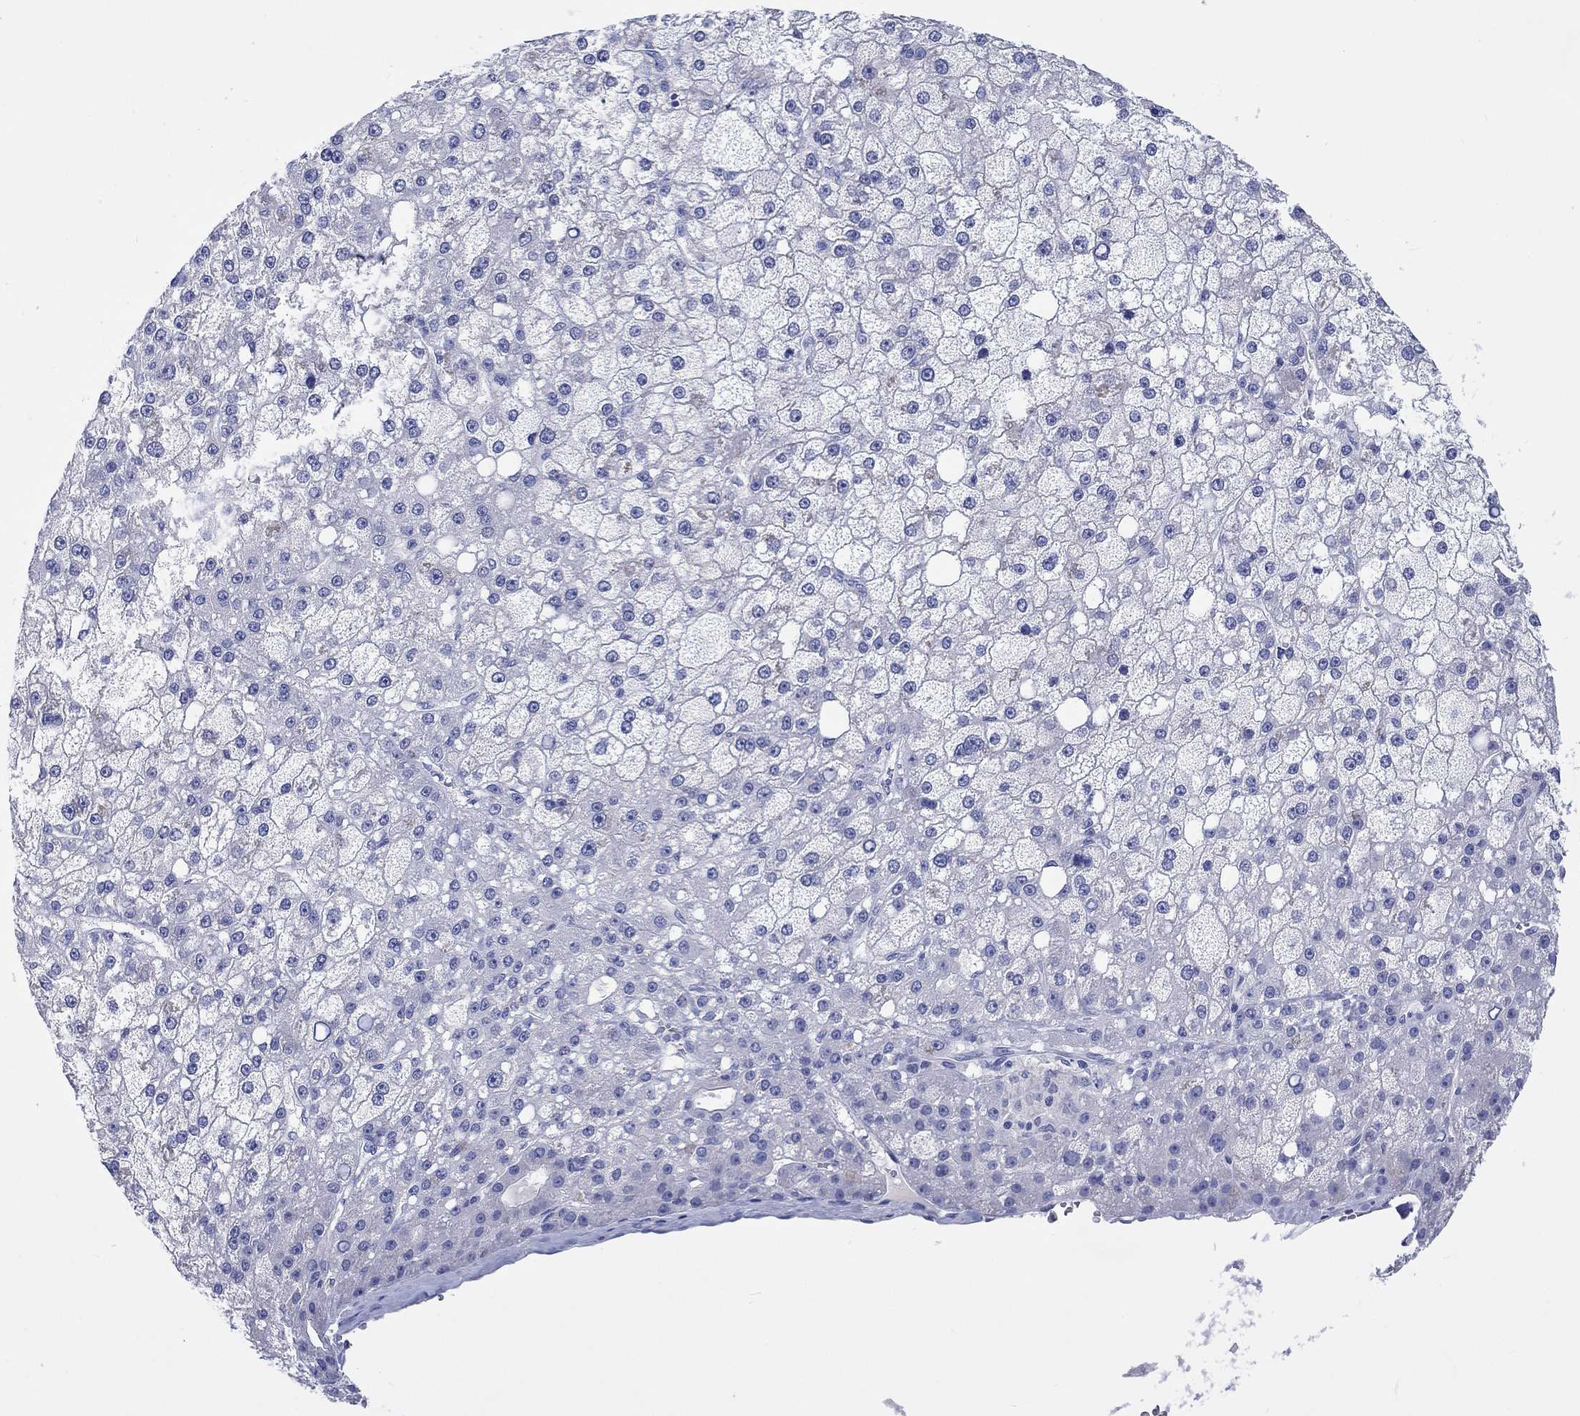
{"staining": {"intensity": "negative", "quantity": "none", "location": "none"}, "tissue": "liver cancer", "cell_type": "Tumor cells", "image_type": "cancer", "snomed": [{"axis": "morphology", "description": "Carcinoma, Hepatocellular, NOS"}, {"axis": "topography", "description": "Liver"}], "caption": "Immunohistochemical staining of liver cancer shows no significant positivity in tumor cells.", "gene": "TOMM20L", "patient": {"sex": "male", "age": 67}}